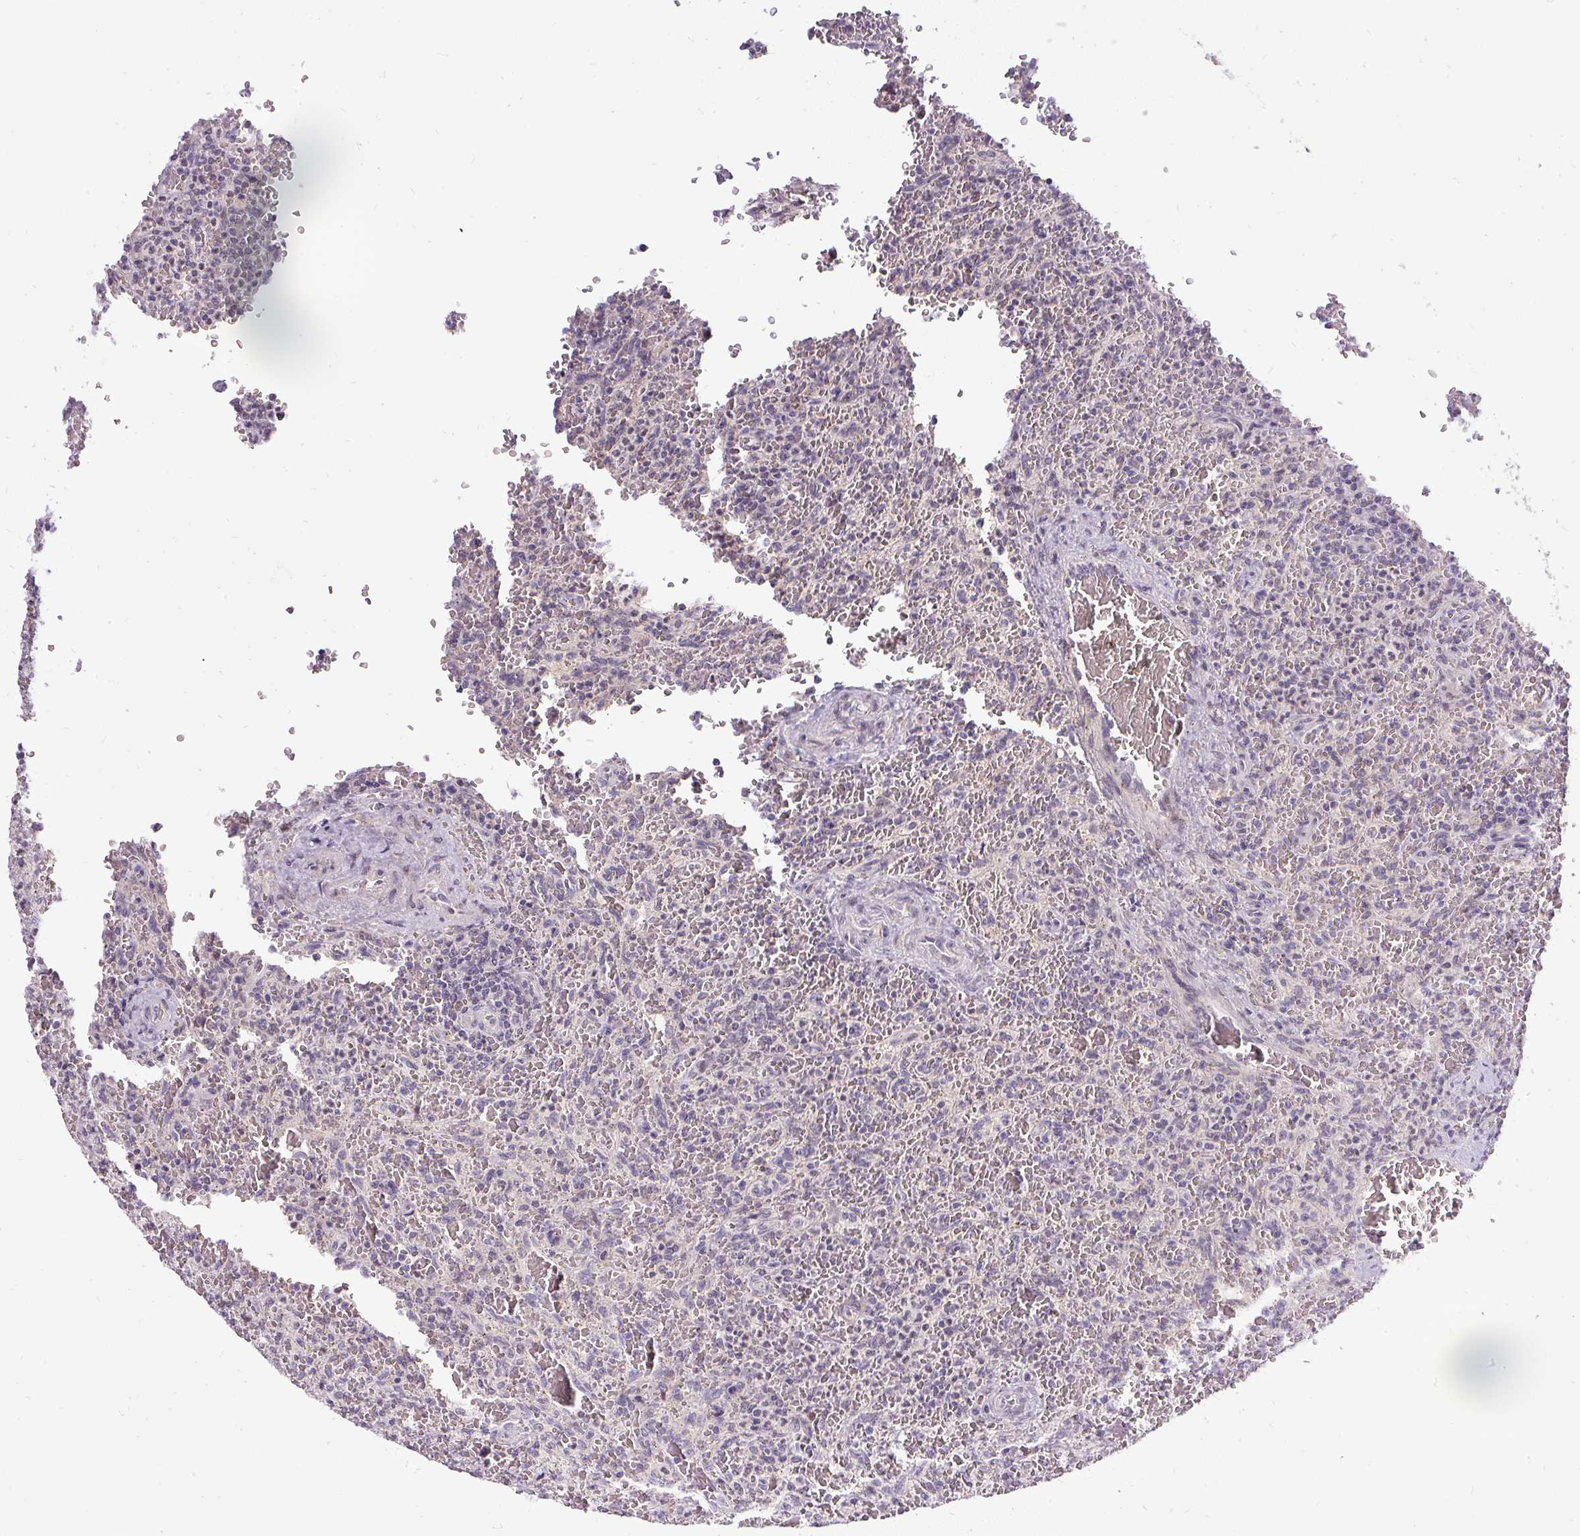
{"staining": {"intensity": "negative", "quantity": "none", "location": "none"}, "tissue": "lymphoma", "cell_type": "Tumor cells", "image_type": "cancer", "snomed": [{"axis": "morphology", "description": "Malignant lymphoma, non-Hodgkin's type, Low grade"}, {"axis": "topography", "description": "Spleen"}], "caption": "Tumor cells are negative for brown protein staining in lymphoma.", "gene": "FAM117B", "patient": {"sex": "female", "age": 64}}